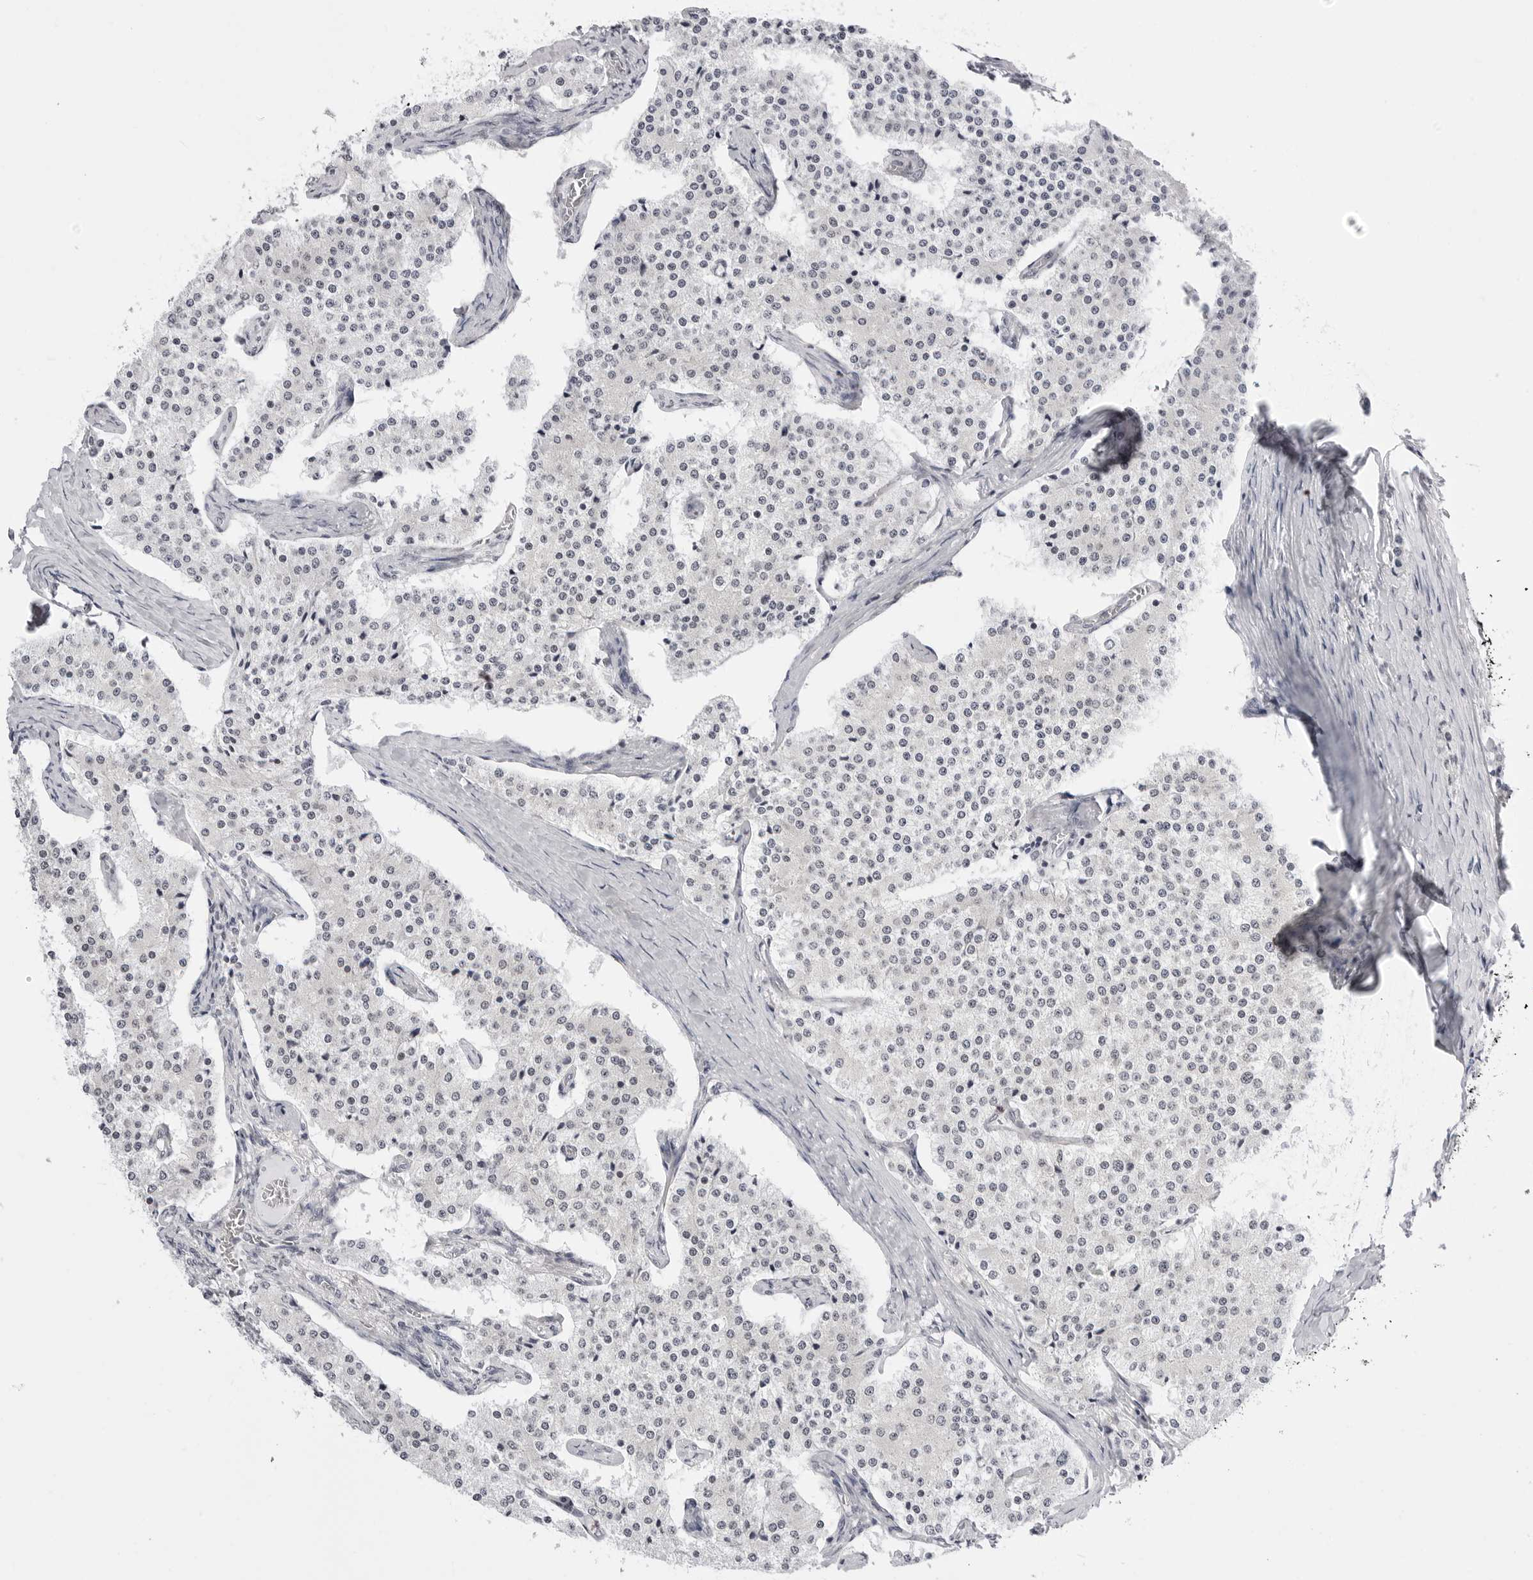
{"staining": {"intensity": "negative", "quantity": "none", "location": "none"}, "tissue": "carcinoid", "cell_type": "Tumor cells", "image_type": "cancer", "snomed": [{"axis": "morphology", "description": "Carcinoid, malignant, NOS"}, {"axis": "topography", "description": "Colon"}], "caption": "Carcinoid (malignant) was stained to show a protein in brown. There is no significant staining in tumor cells.", "gene": "PPP2R5C", "patient": {"sex": "female", "age": 52}}